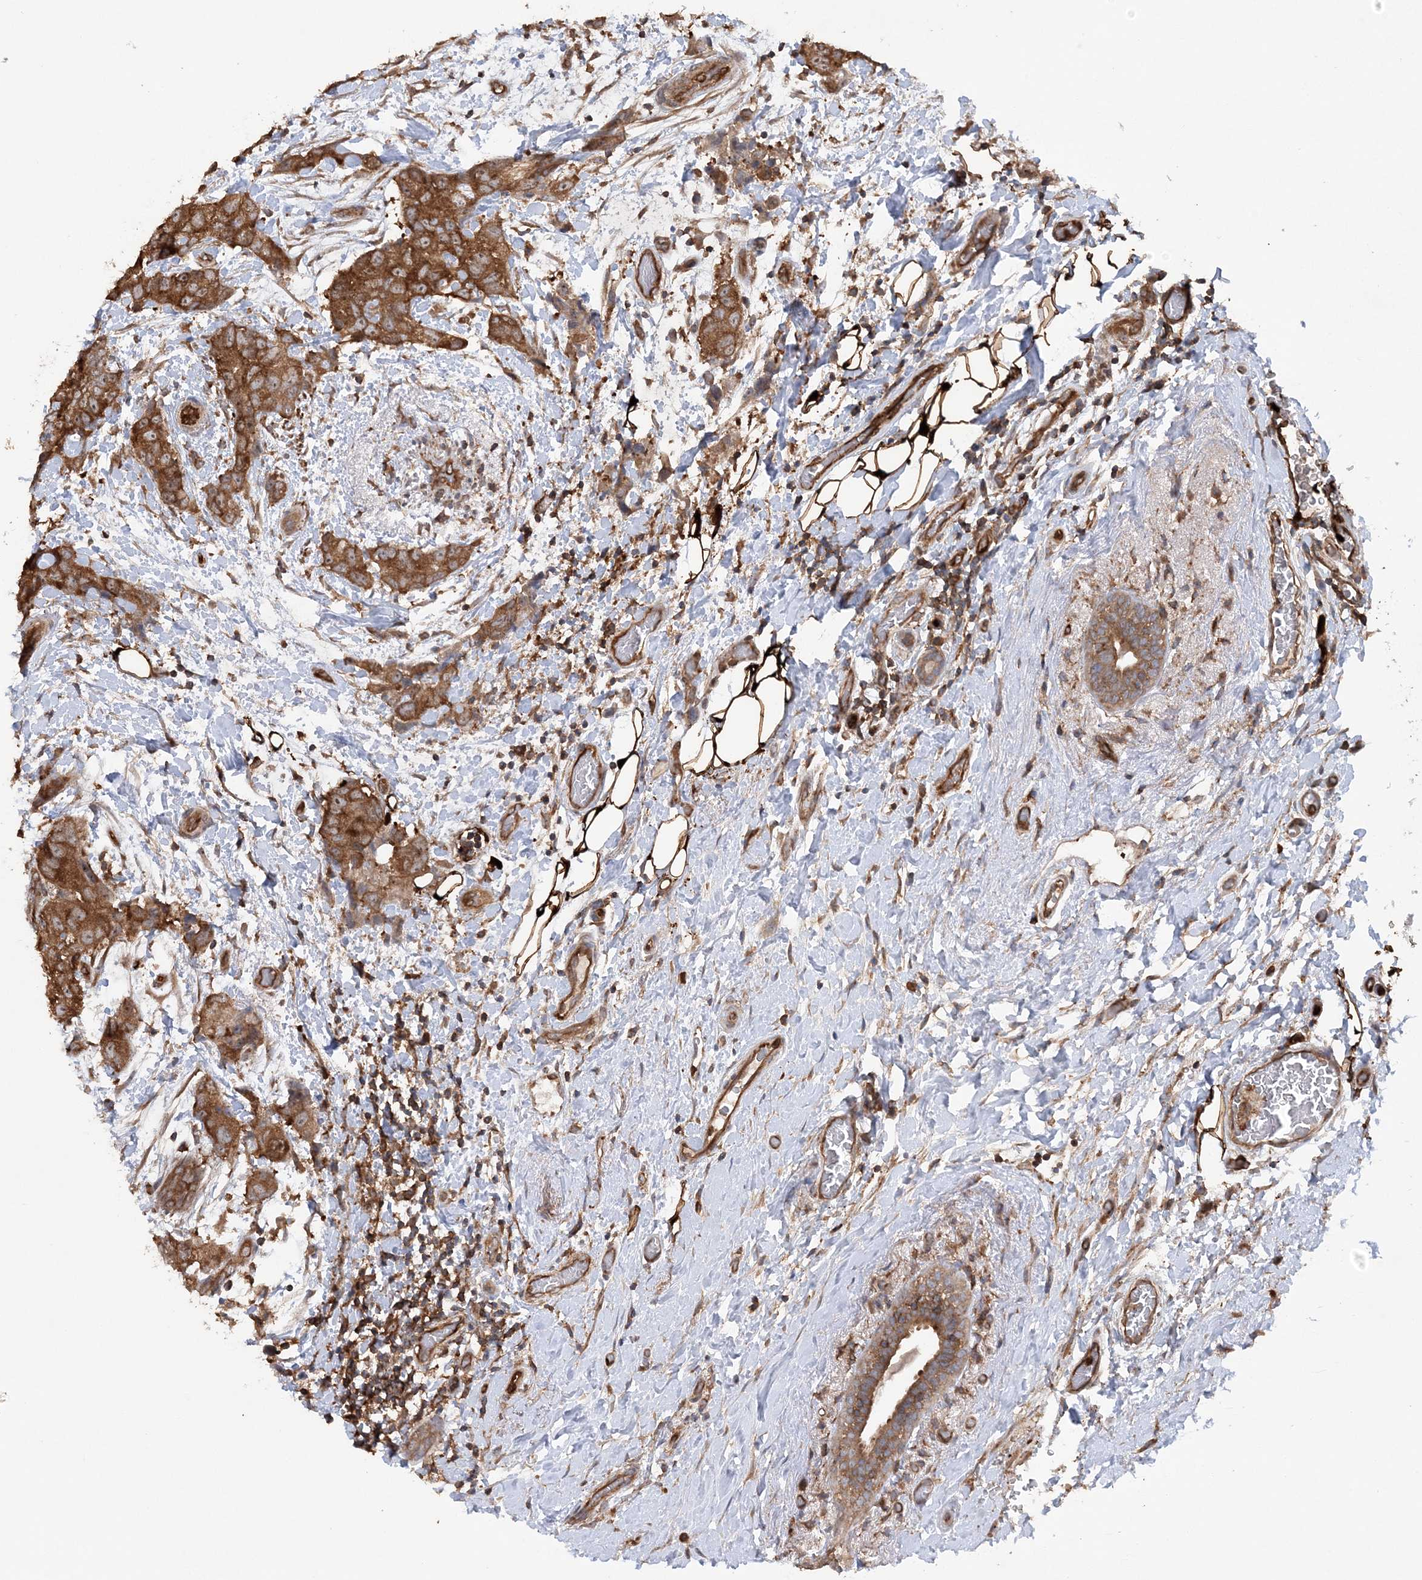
{"staining": {"intensity": "moderate", "quantity": ">75%", "location": "cytoplasmic/membranous"}, "tissue": "breast cancer", "cell_type": "Tumor cells", "image_type": "cancer", "snomed": [{"axis": "morphology", "description": "Duct carcinoma"}, {"axis": "topography", "description": "Breast"}], "caption": "A brown stain highlights moderate cytoplasmic/membranous positivity of a protein in human breast infiltrating ductal carcinoma tumor cells. The staining was performed using DAB (3,3'-diaminobenzidine), with brown indicating positive protein expression. Nuclei are stained blue with hematoxylin.", "gene": "ACAP2", "patient": {"sex": "female", "age": 62}}